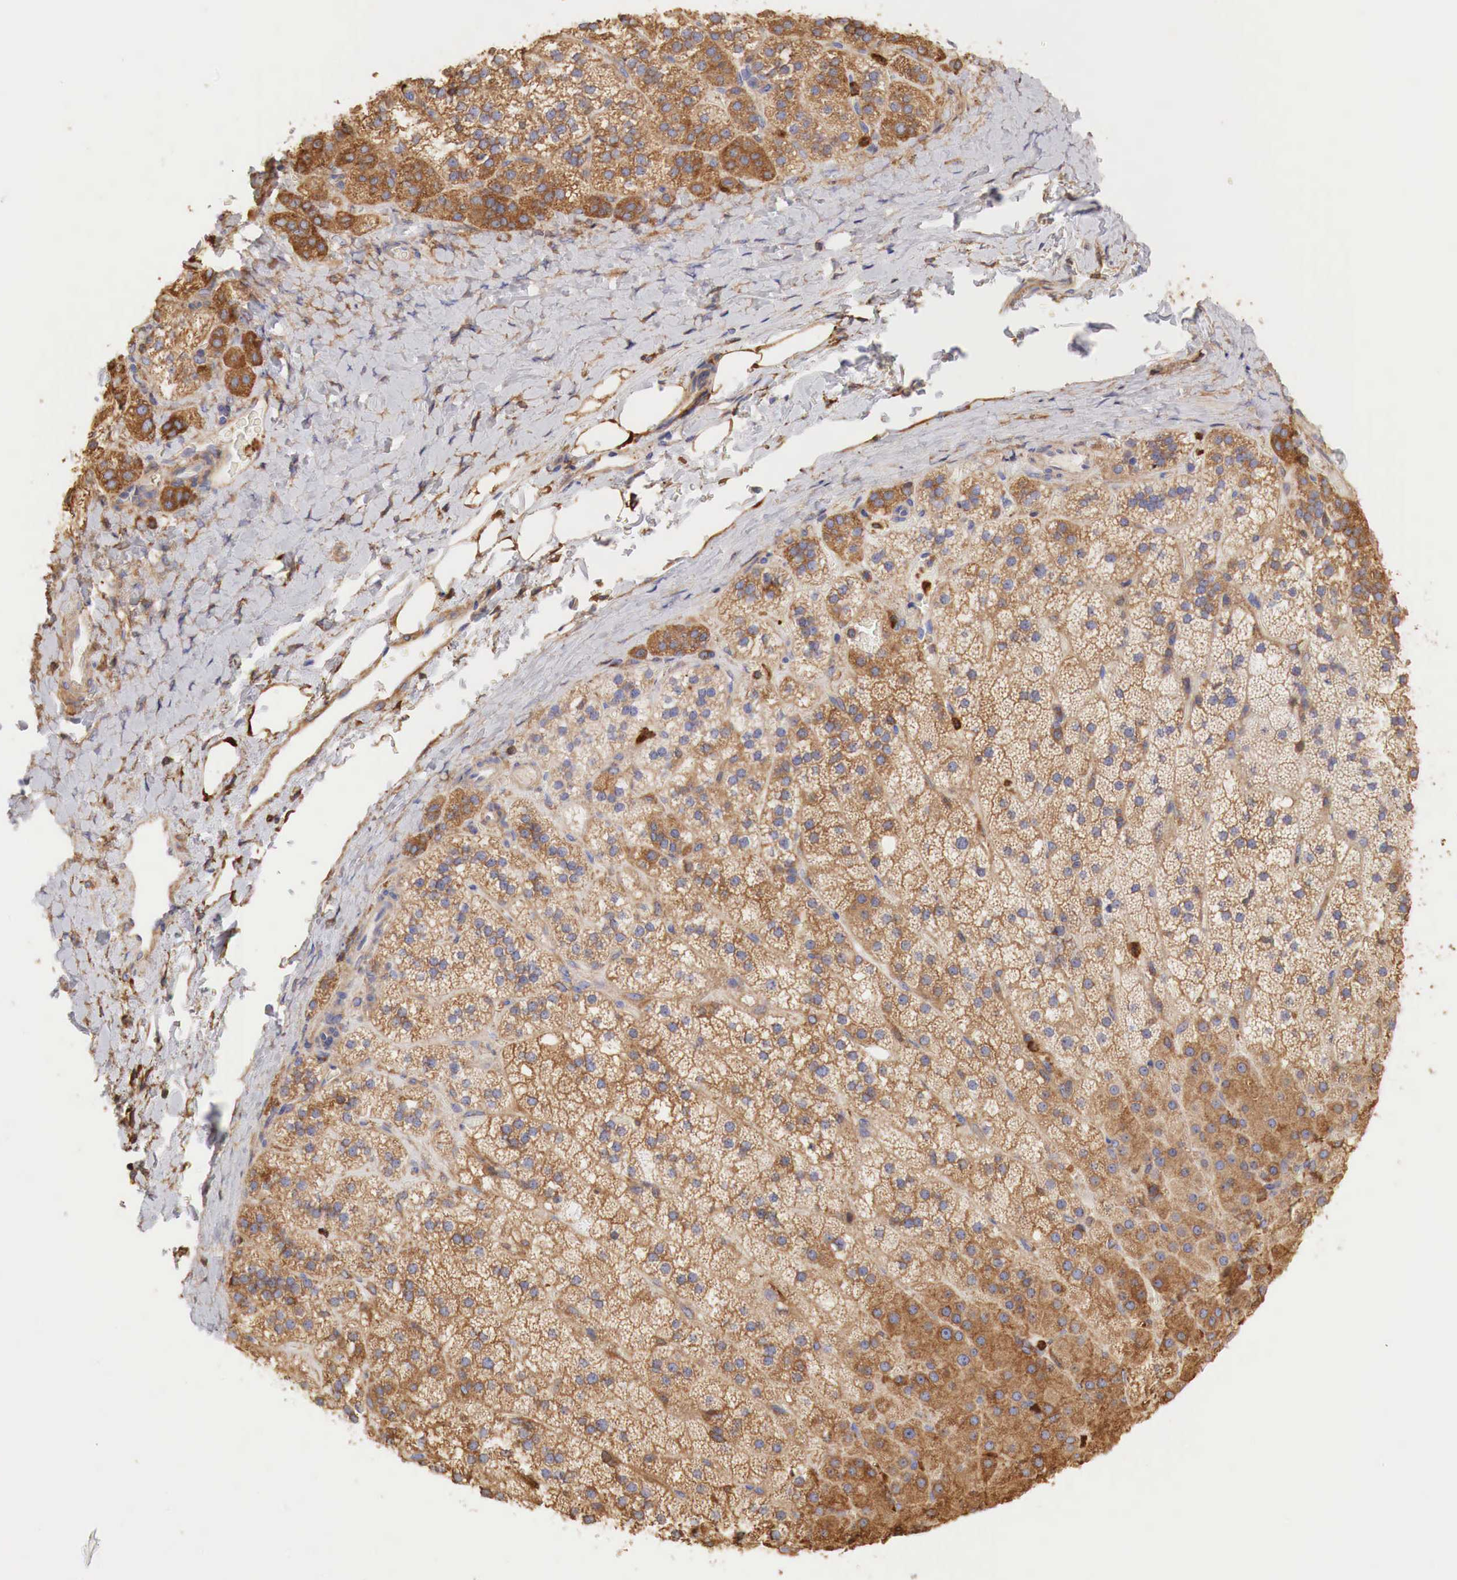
{"staining": {"intensity": "moderate", "quantity": ">75%", "location": "cytoplasmic/membranous"}, "tissue": "adrenal gland", "cell_type": "Glandular cells", "image_type": "normal", "snomed": [{"axis": "morphology", "description": "Normal tissue, NOS"}, {"axis": "topography", "description": "Adrenal gland"}], "caption": "Adrenal gland stained for a protein (brown) exhibits moderate cytoplasmic/membranous positive expression in approximately >75% of glandular cells.", "gene": "G6PD", "patient": {"sex": "male", "age": 53}}